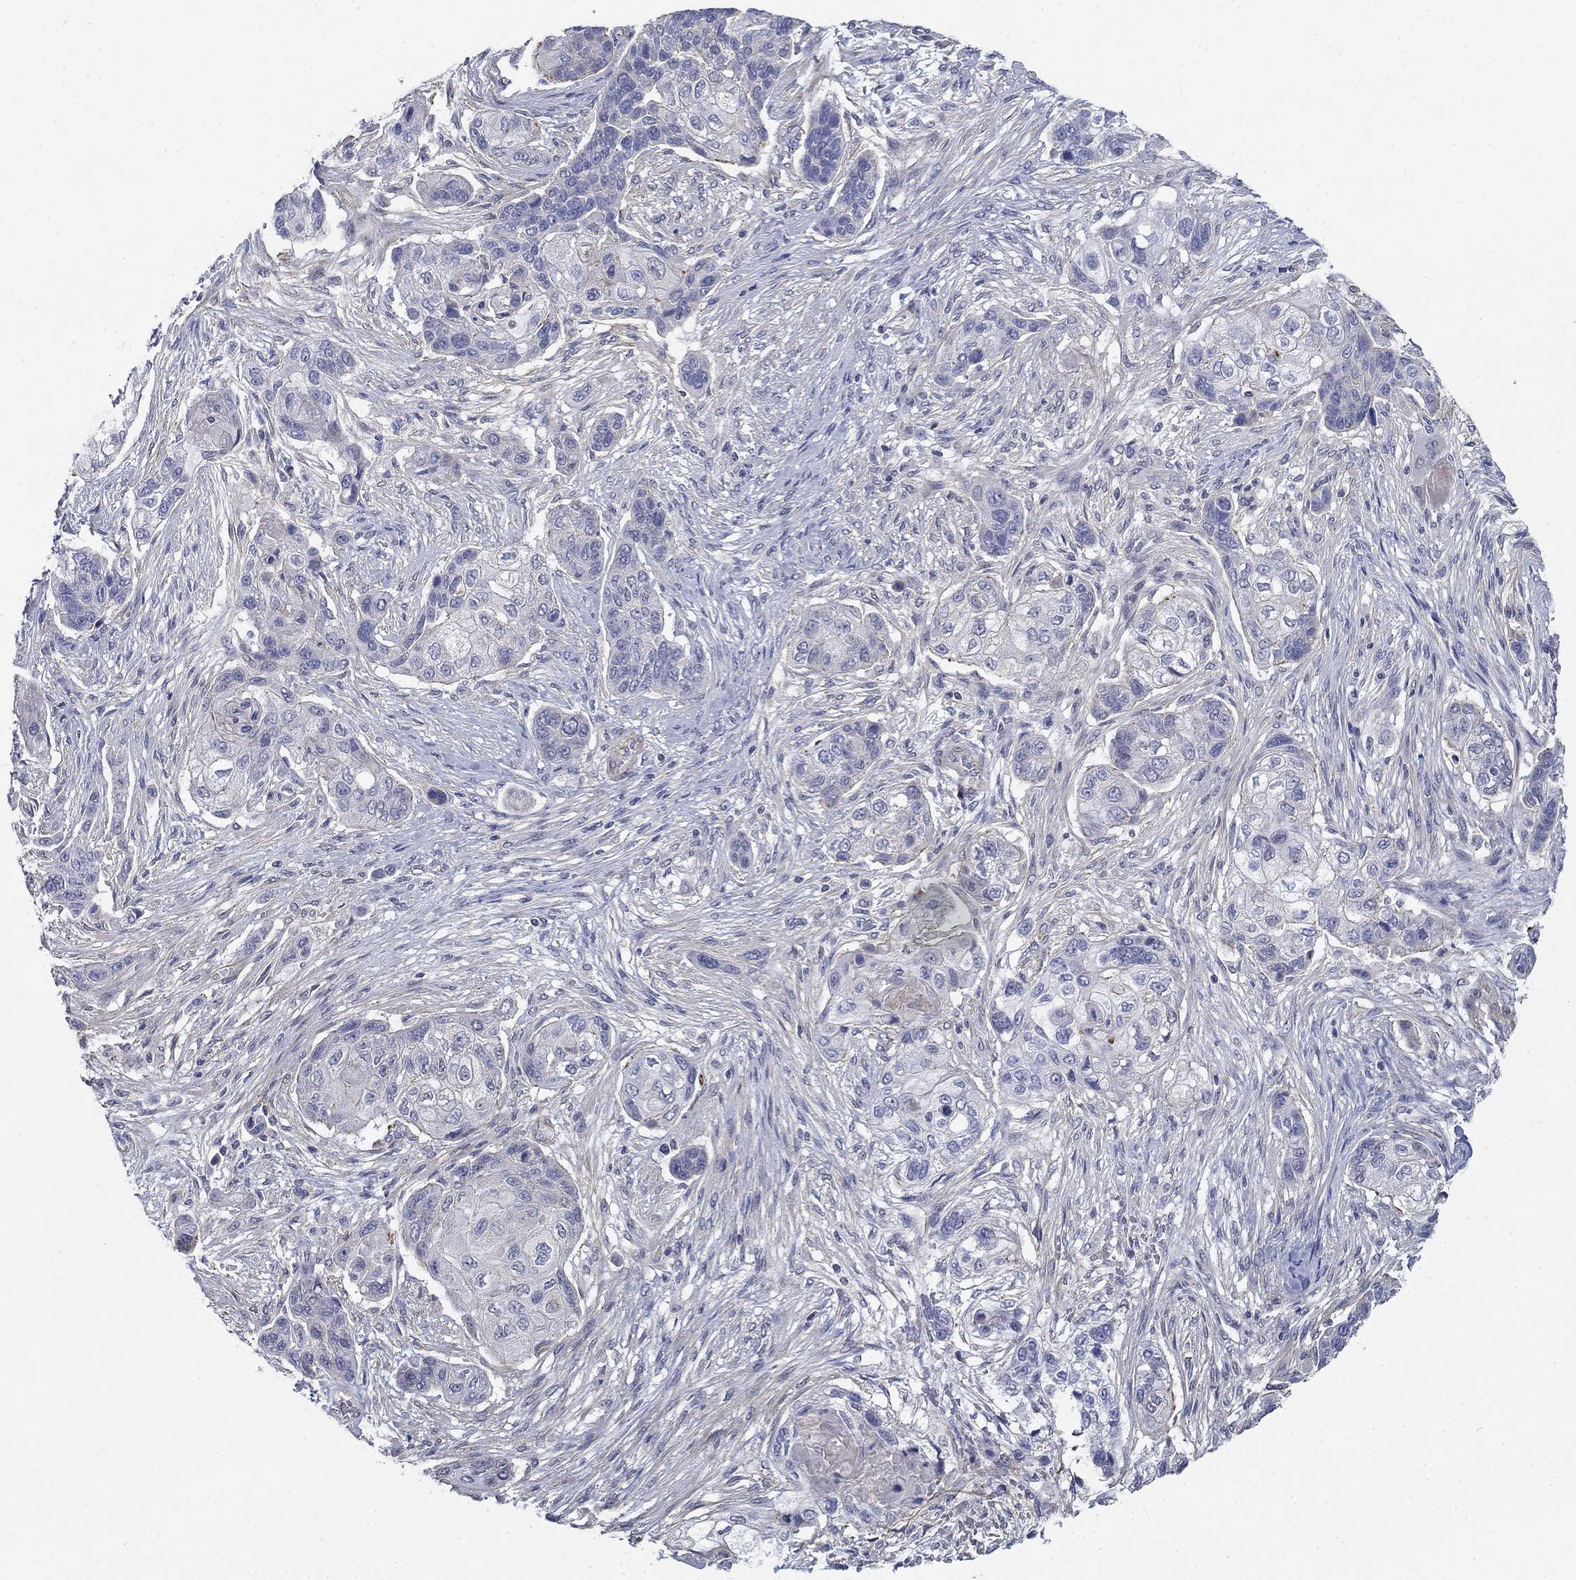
{"staining": {"intensity": "negative", "quantity": "none", "location": "none"}, "tissue": "lung cancer", "cell_type": "Tumor cells", "image_type": "cancer", "snomed": [{"axis": "morphology", "description": "Squamous cell carcinoma, NOS"}, {"axis": "topography", "description": "Lung"}], "caption": "Tumor cells show no significant protein expression in lung squamous cell carcinoma.", "gene": "GRK7", "patient": {"sex": "male", "age": 69}}